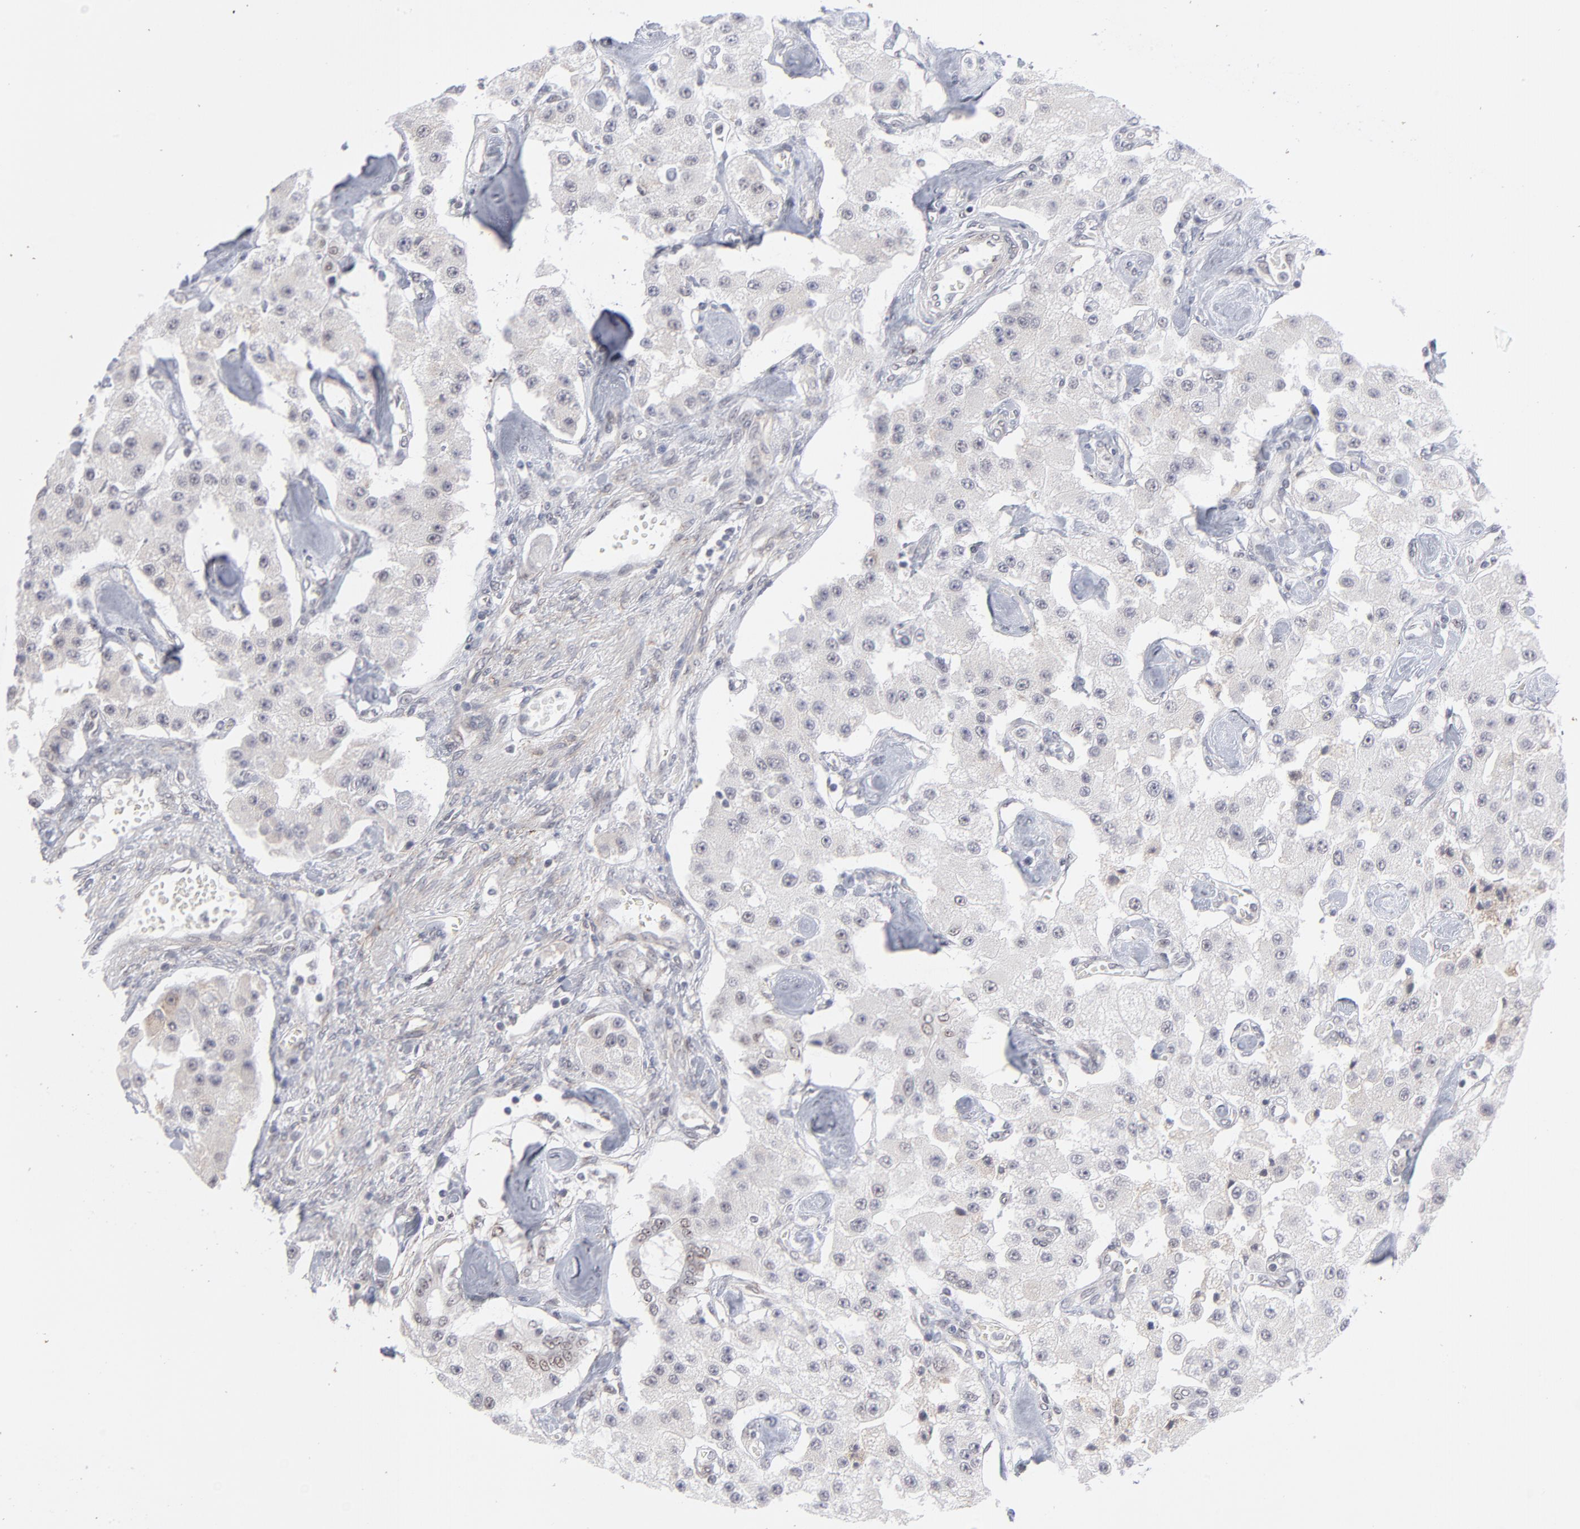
{"staining": {"intensity": "negative", "quantity": "none", "location": "none"}, "tissue": "carcinoid", "cell_type": "Tumor cells", "image_type": "cancer", "snomed": [{"axis": "morphology", "description": "Carcinoid, malignant, NOS"}, {"axis": "topography", "description": "Pancreas"}], "caption": "IHC of carcinoid (malignant) exhibits no positivity in tumor cells.", "gene": "NBN", "patient": {"sex": "male", "age": 41}}